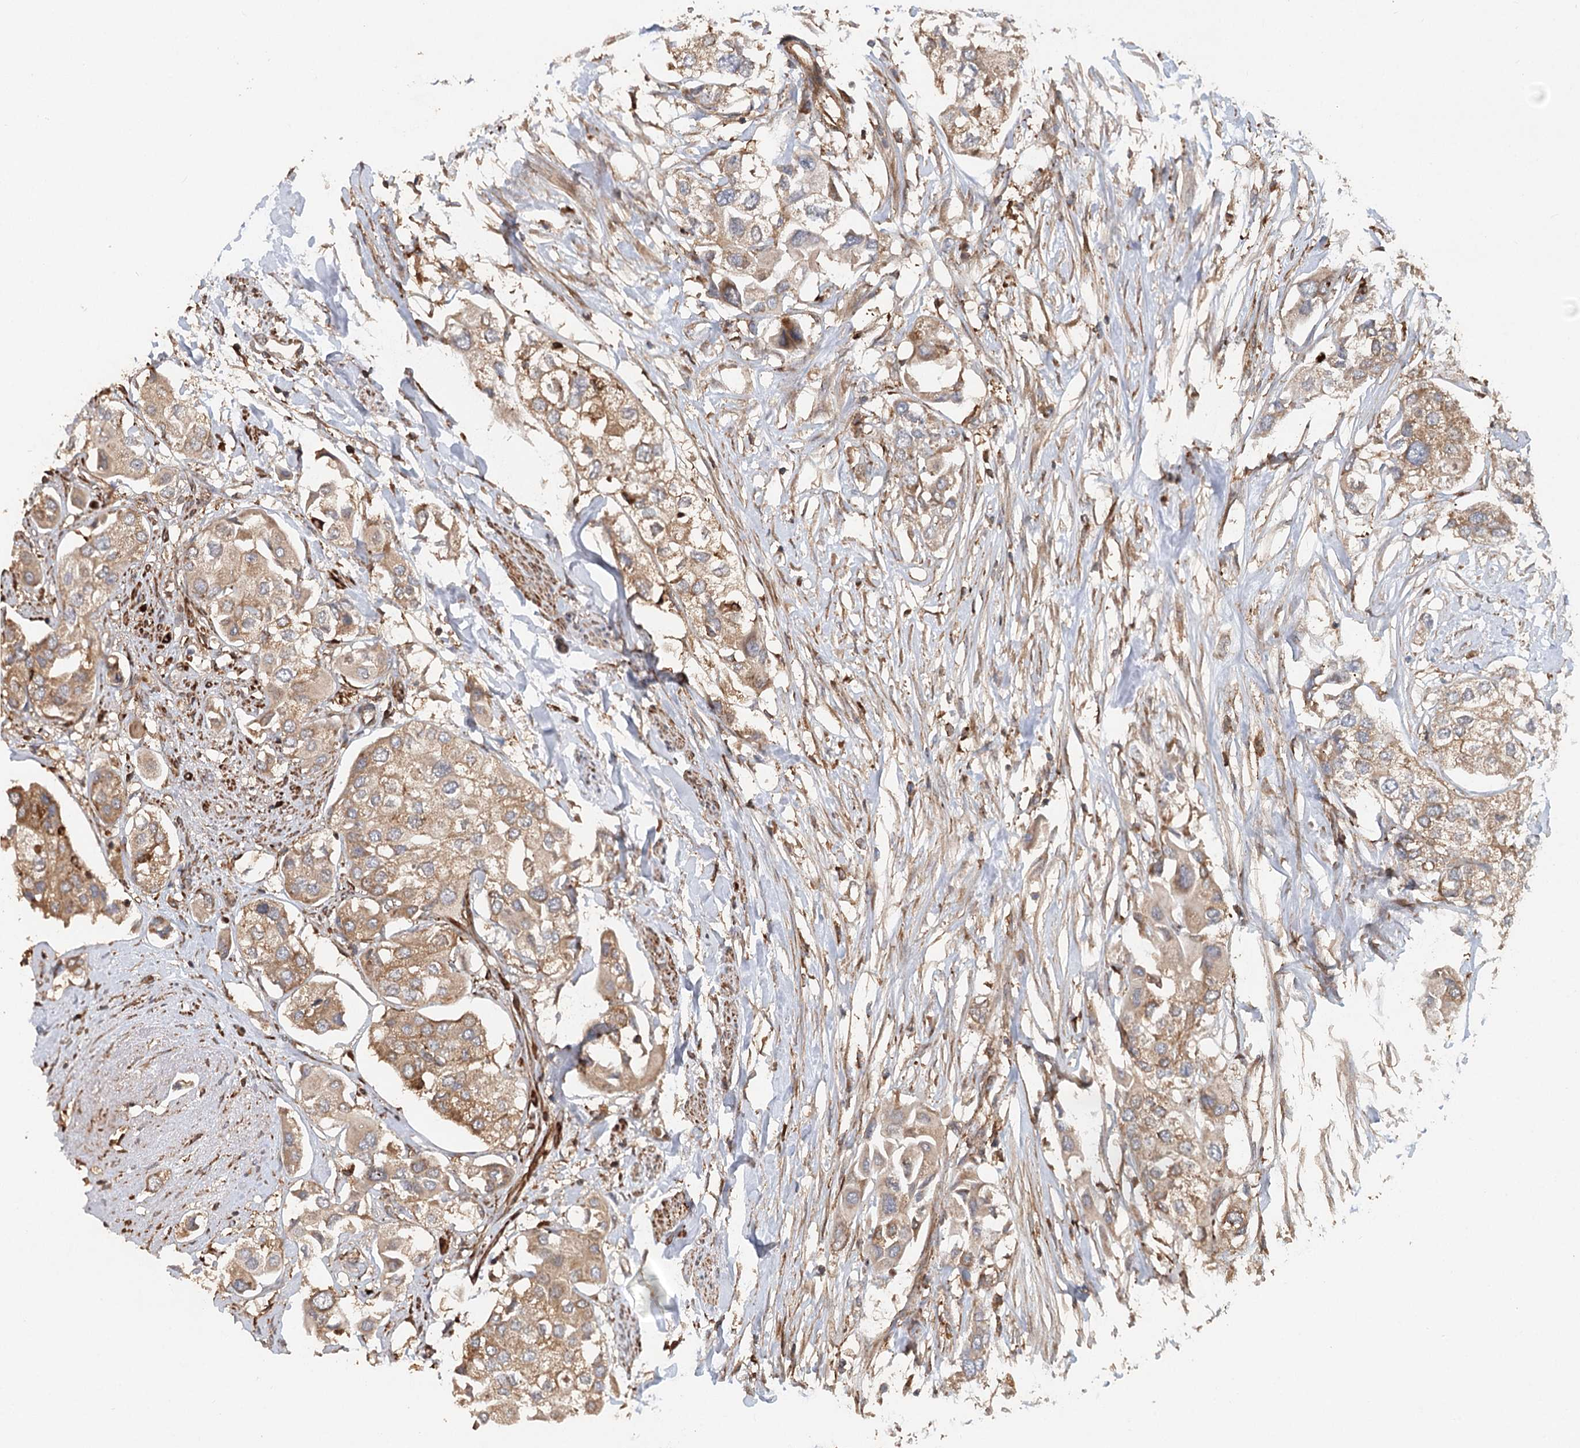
{"staining": {"intensity": "moderate", "quantity": ">75%", "location": "cytoplasmic/membranous"}, "tissue": "urothelial cancer", "cell_type": "Tumor cells", "image_type": "cancer", "snomed": [{"axis": "morphology", "description": "Urothelial carcinoma, High grade"}, {"axis": "topography", "description": "Urinary bladder"}], "caption": "Urothelial cancer was stained to show a protein in brown. There is medium levels of moderate cytoplasmic/membranous positivity in approximately >75% of tumor cells.", "gene": "PAIP2", "patient": {"sex": "male", "age": 64}}